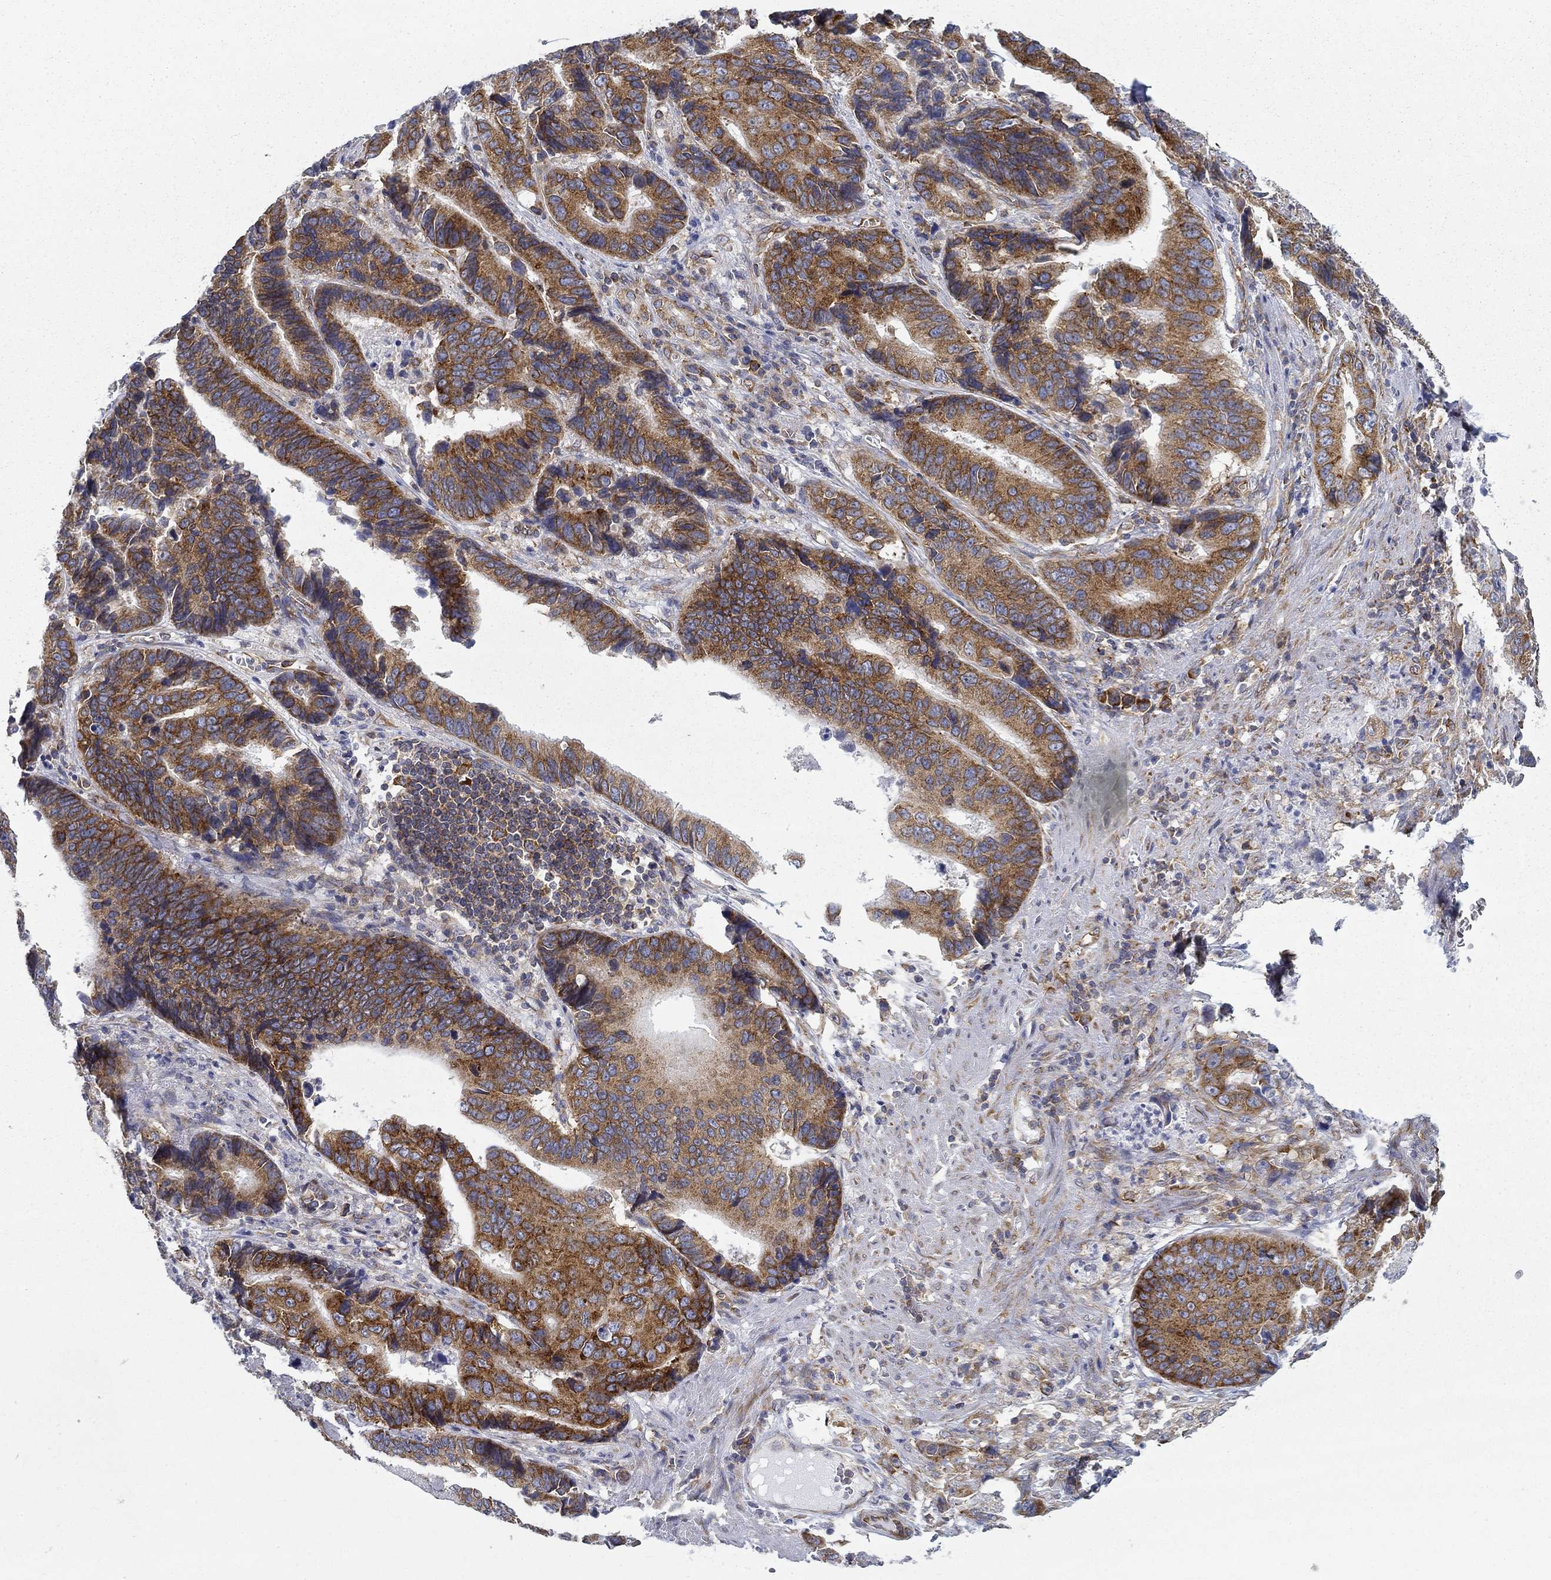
{"staining": {"intensity": "strong", "quantity": "25%-75%", "location": "cytoplasmic/membranous"}, "tissue": "stomach cancer", "cell_type": "Tumor cells", "image_type": "cancer", "snomed": [{"axis": "morphology", "description": "Adenocarcinoma, NOS"}, {"axis": "topography", "description": "Stomach"}], "caption": "Tumor cells demonstrate high levels of strong cytoplasmic/membranous staining in approximately 25%-75% of cells in human stomach cancer (adenocarcinoma).", "gene": "FXR1", "patient": {"sex": "male", "age": 84}}